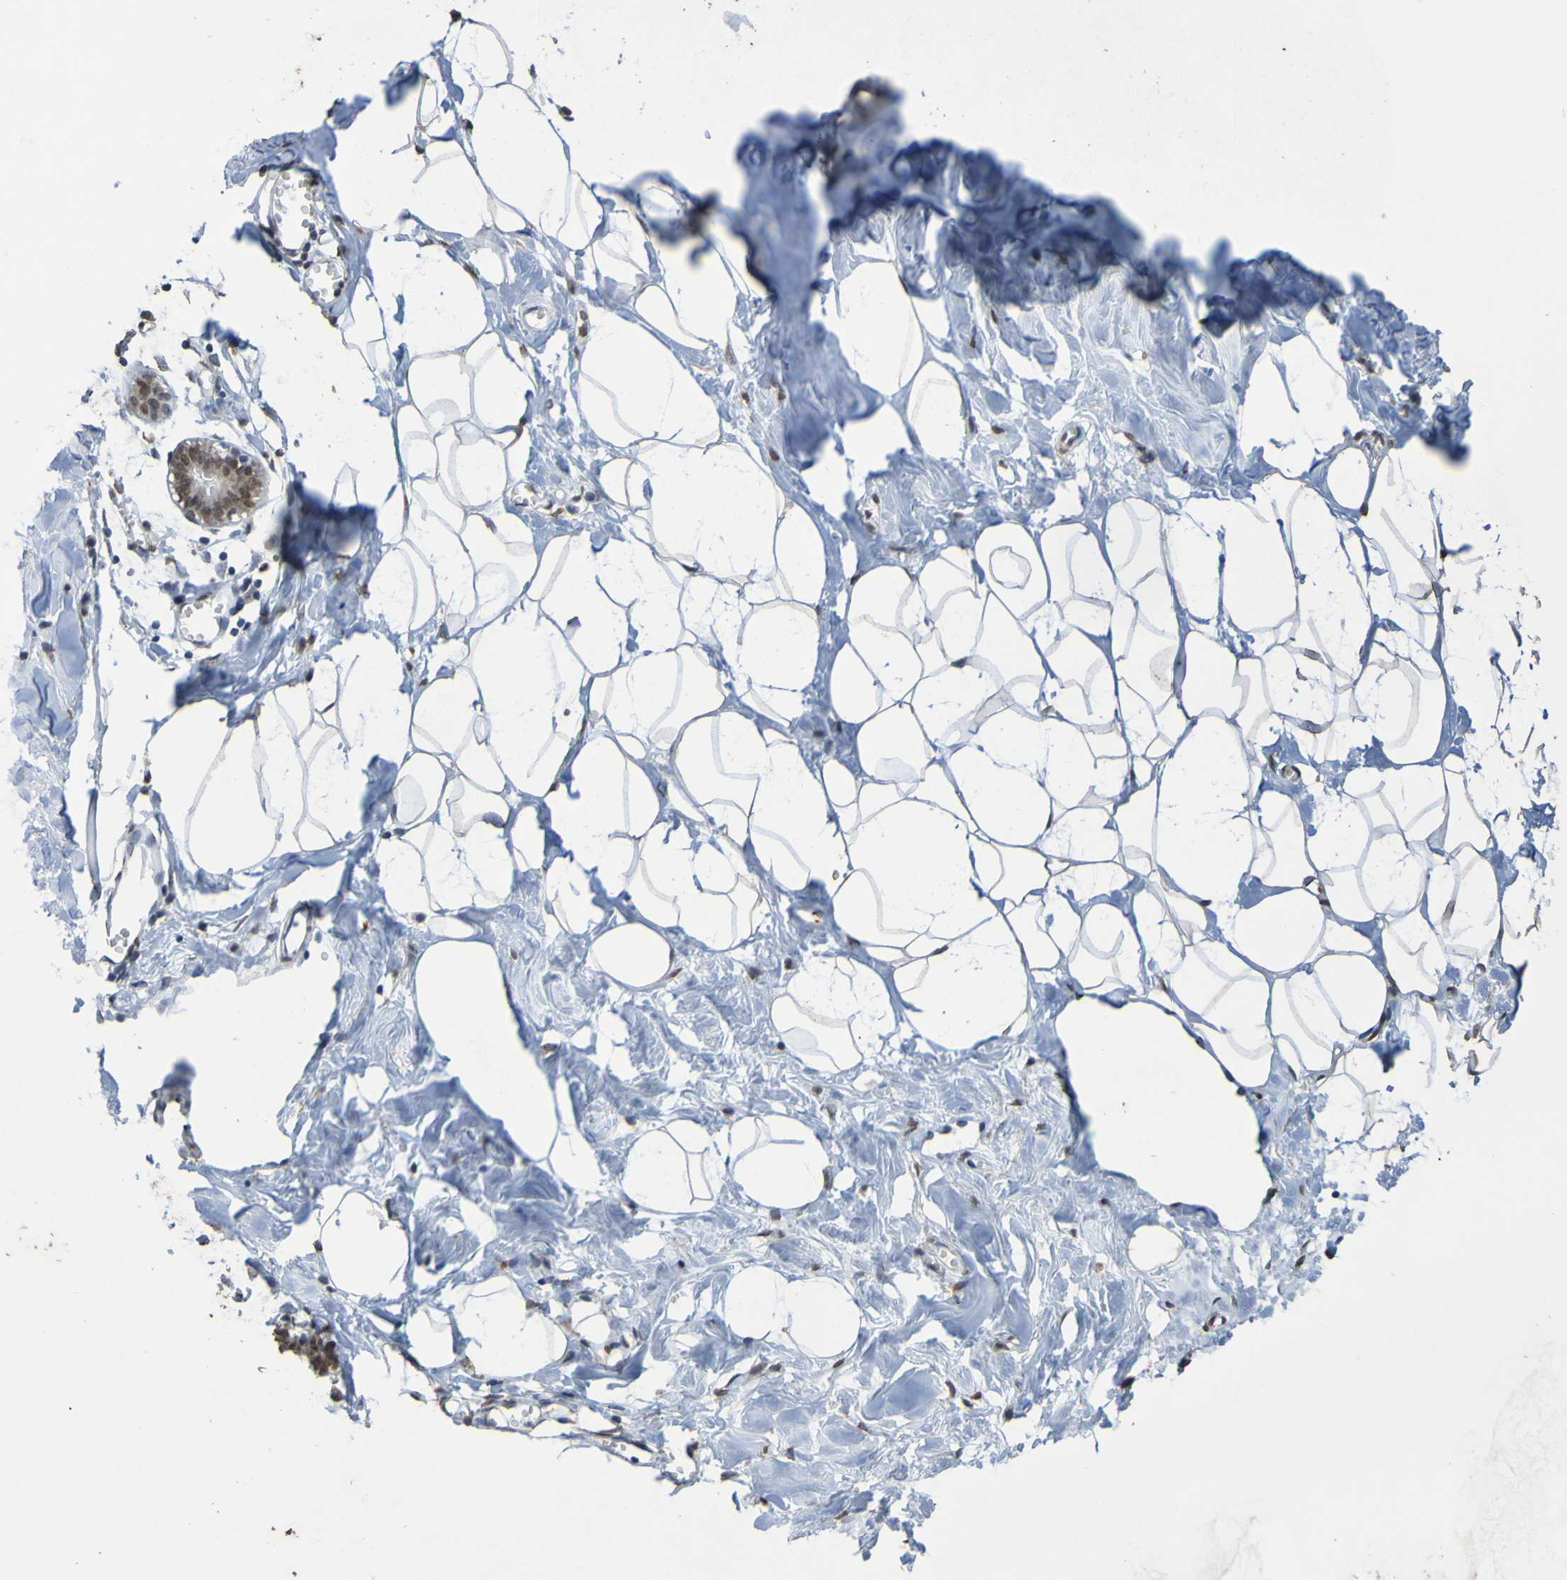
{"staining": {"intensity": "negative", "quantity": "none", "location": "none"}, "tissue": "breast", "cell_type": "Adipocytes", "image_type": "normal", "snomed": [{"axis": "morphology", "description": "Normal tissue, NOS"}, {"axis": "topography", "description": "Breast"}], "caption": "Image shows no significant protein expression in adipocytes of normal breast. (Brightfield microscopy of DAB (3,3'-diaminobenzidine) immunohistochemistry at high magnification).", "gene": "ALKBH2", "patient": {"sex": "female", "age": 27}}